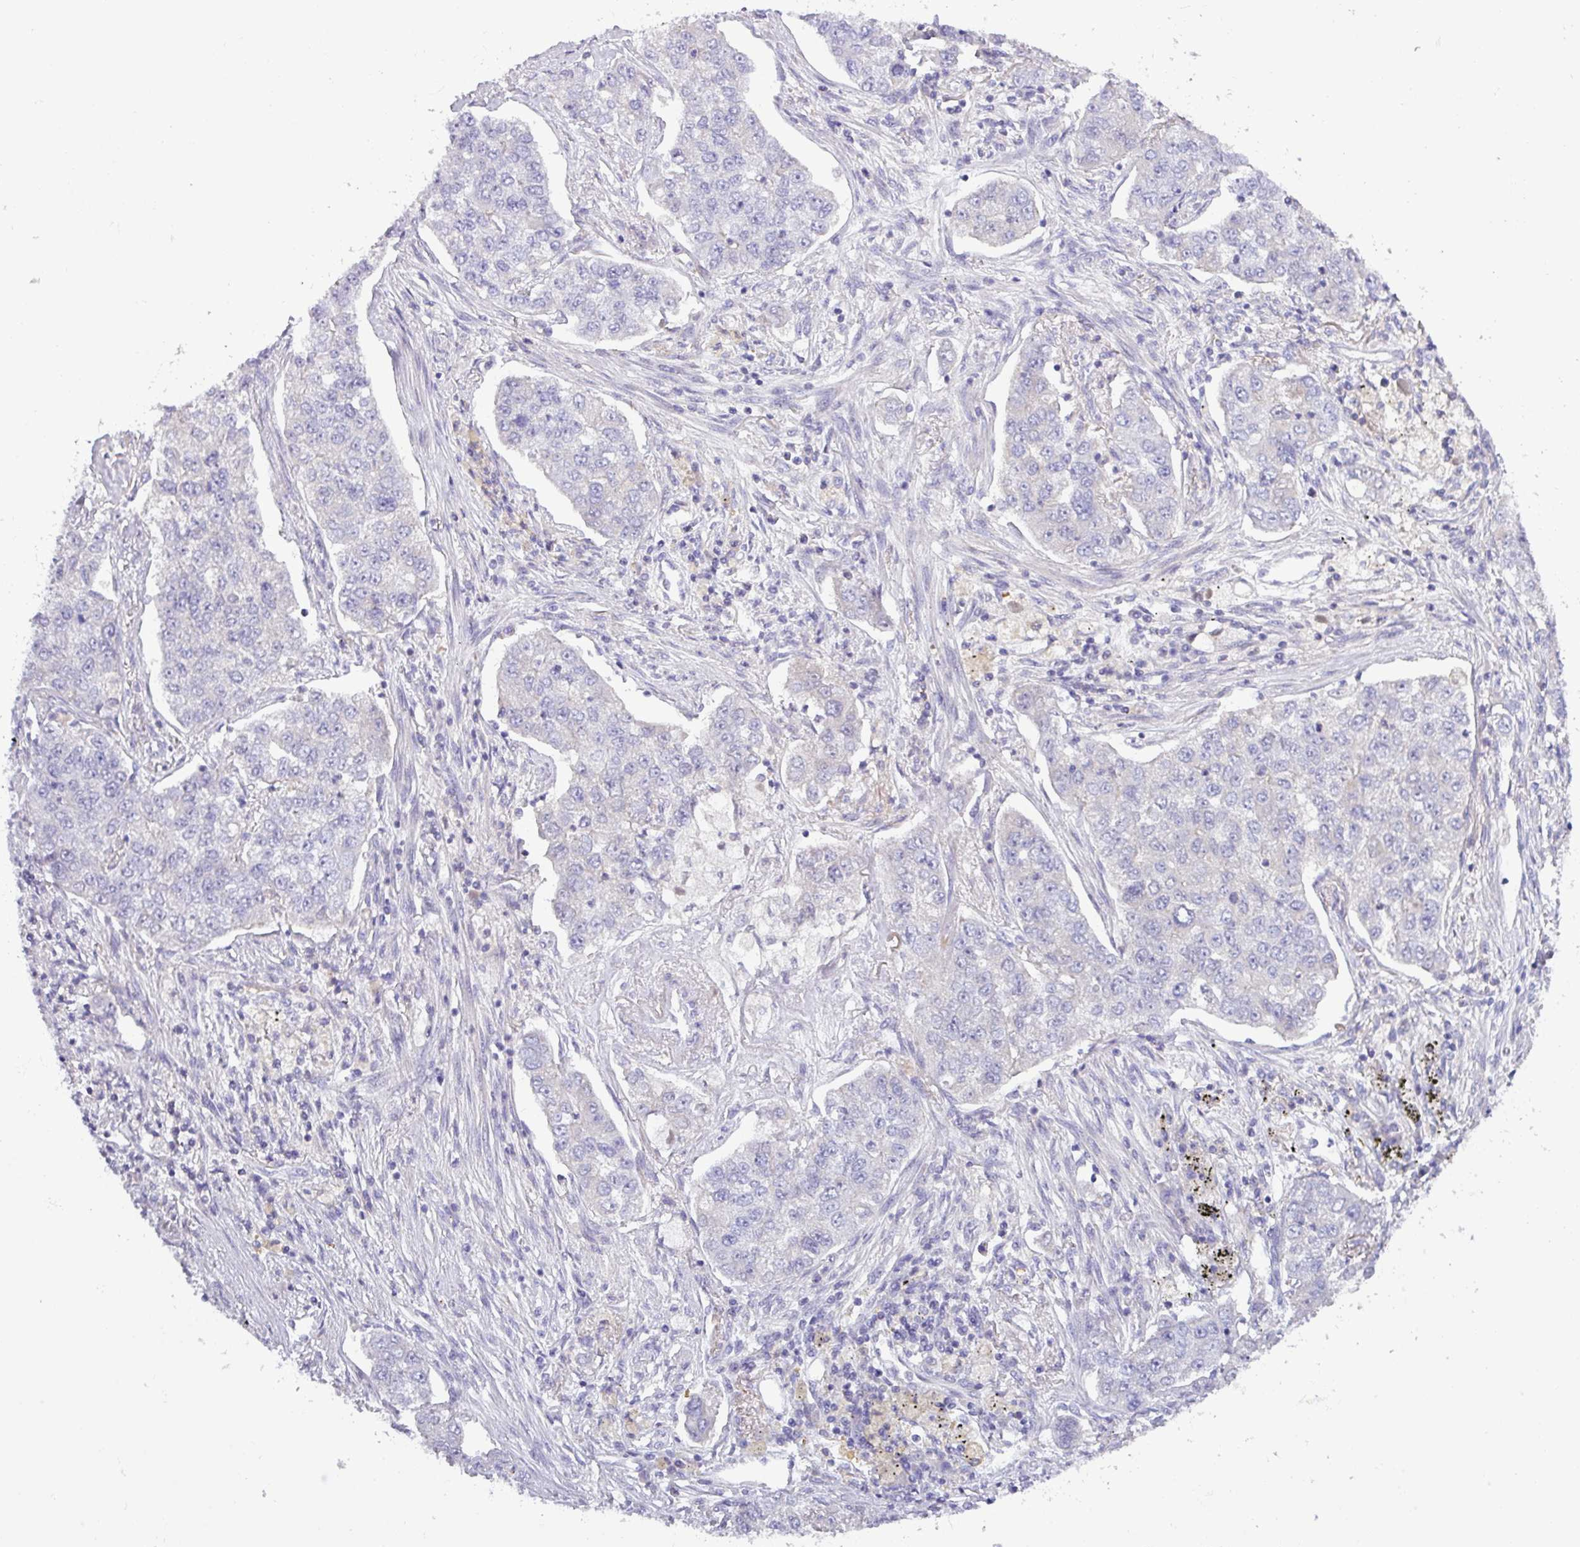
{"staining": {"intensity": "negative", "quantity": "none", "location": "none"}, "tissue": "lung cancer", "cell_type": "Tumor cells", "image_type": "cancer", "snomed": [{"axis": "morphology", "description": "Adenocarcinoma, NOS"}, {"axis": "topography", "description": "Lung"}], "caption": "Immunohistochemical staining of lung cancer demonstrates no significant positivity in tumor cells.", "gene": "TNFSF12", "patient": {"sex": "male", "age": 49}}